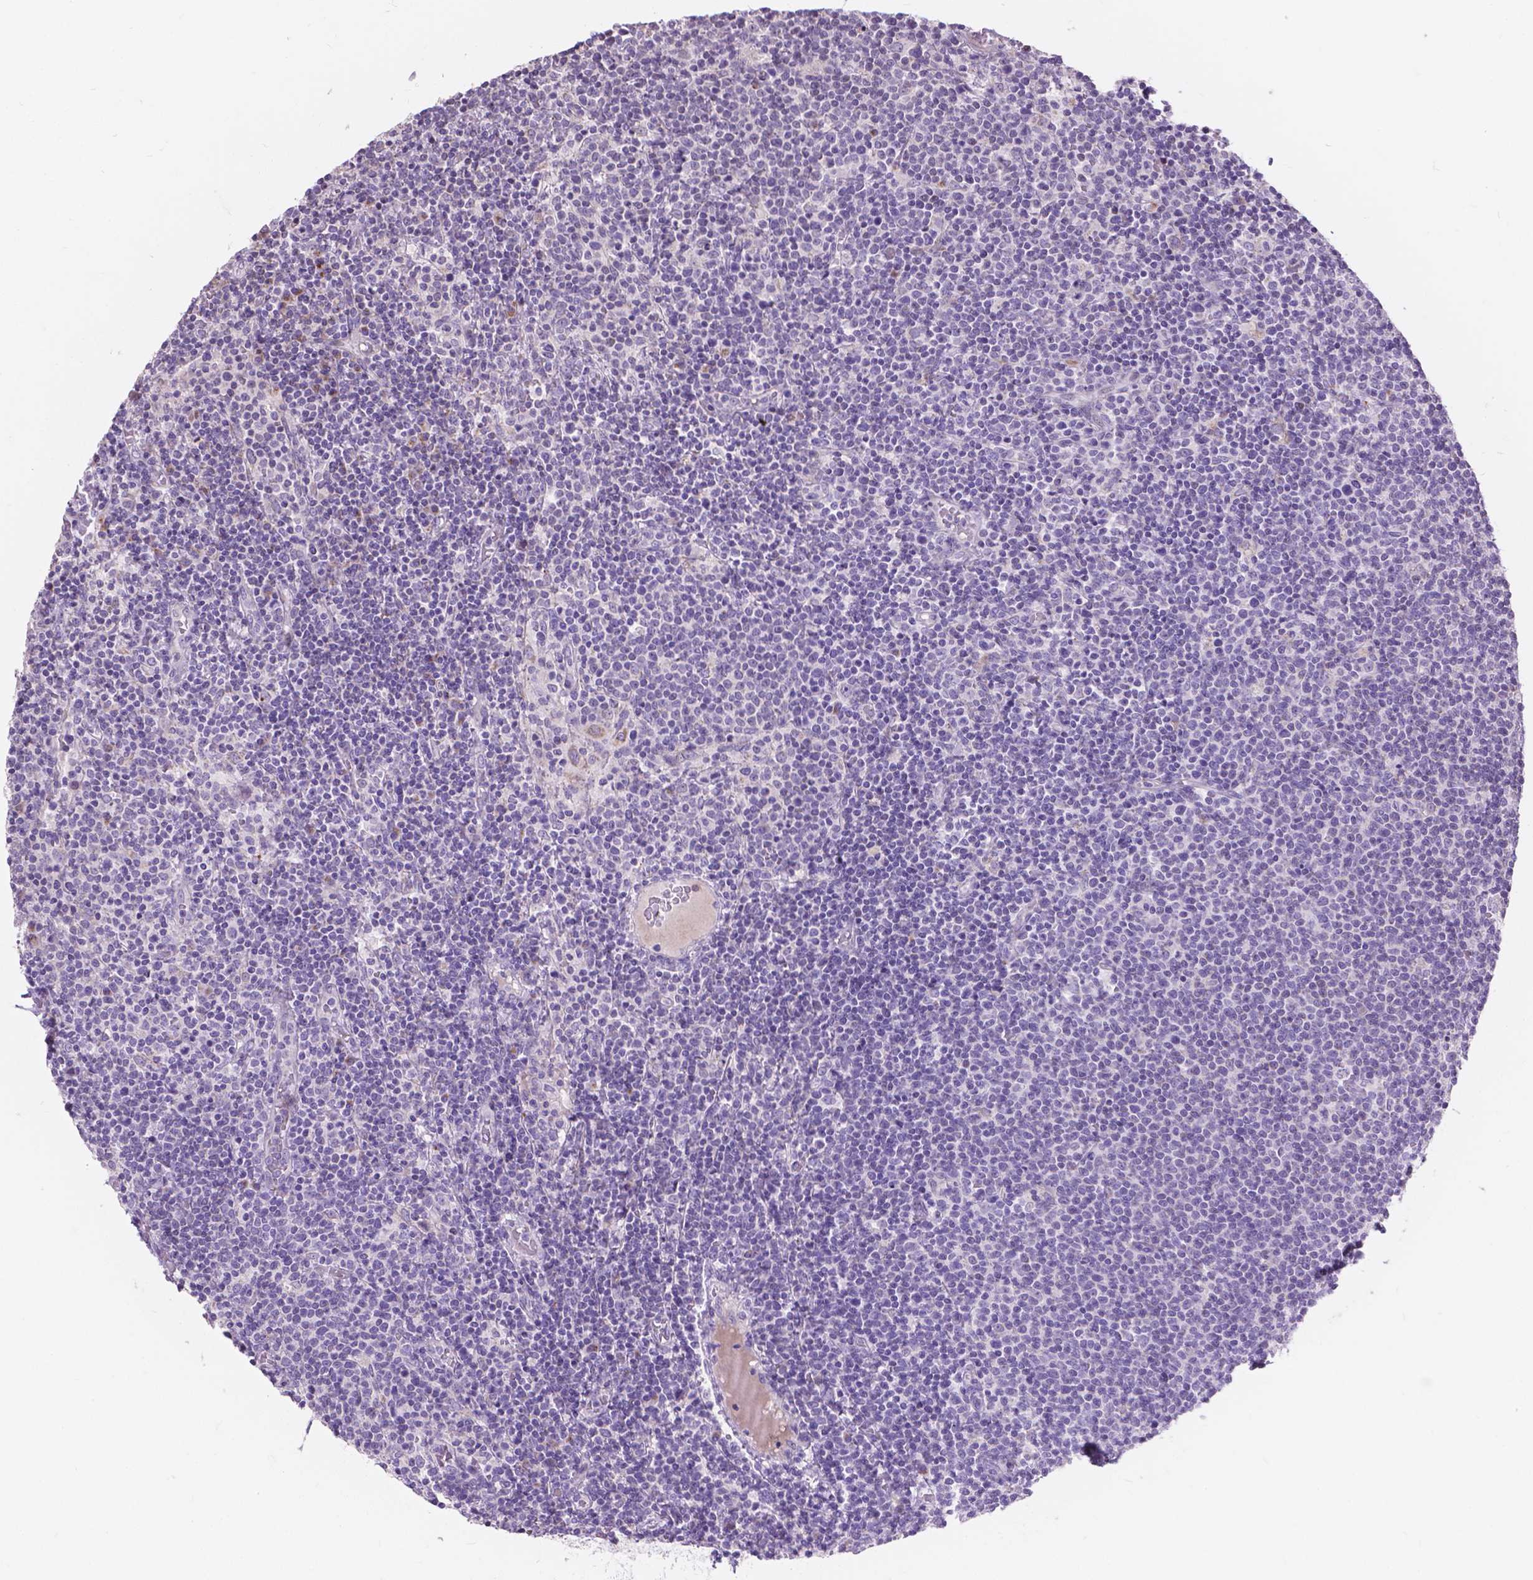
{"staining": {"intensity": "negative", "quantity": "none", "location": "none"}, "tissue": "lymphoma", "cell_type": "Tumor cells", "image_type": "cancer", "snomed": [{"axis": "morphology", "description": "Malignant lymphoma, non-Hodgkin's type, High grade"}, {"axis": "topography", "description": "Lymph node"}], "caption": "Protein analysis of lymphoma reveals no significant expression in tumor cells.", "gene": "MYH14", "patient": {"sex": "male", "age": 61}}